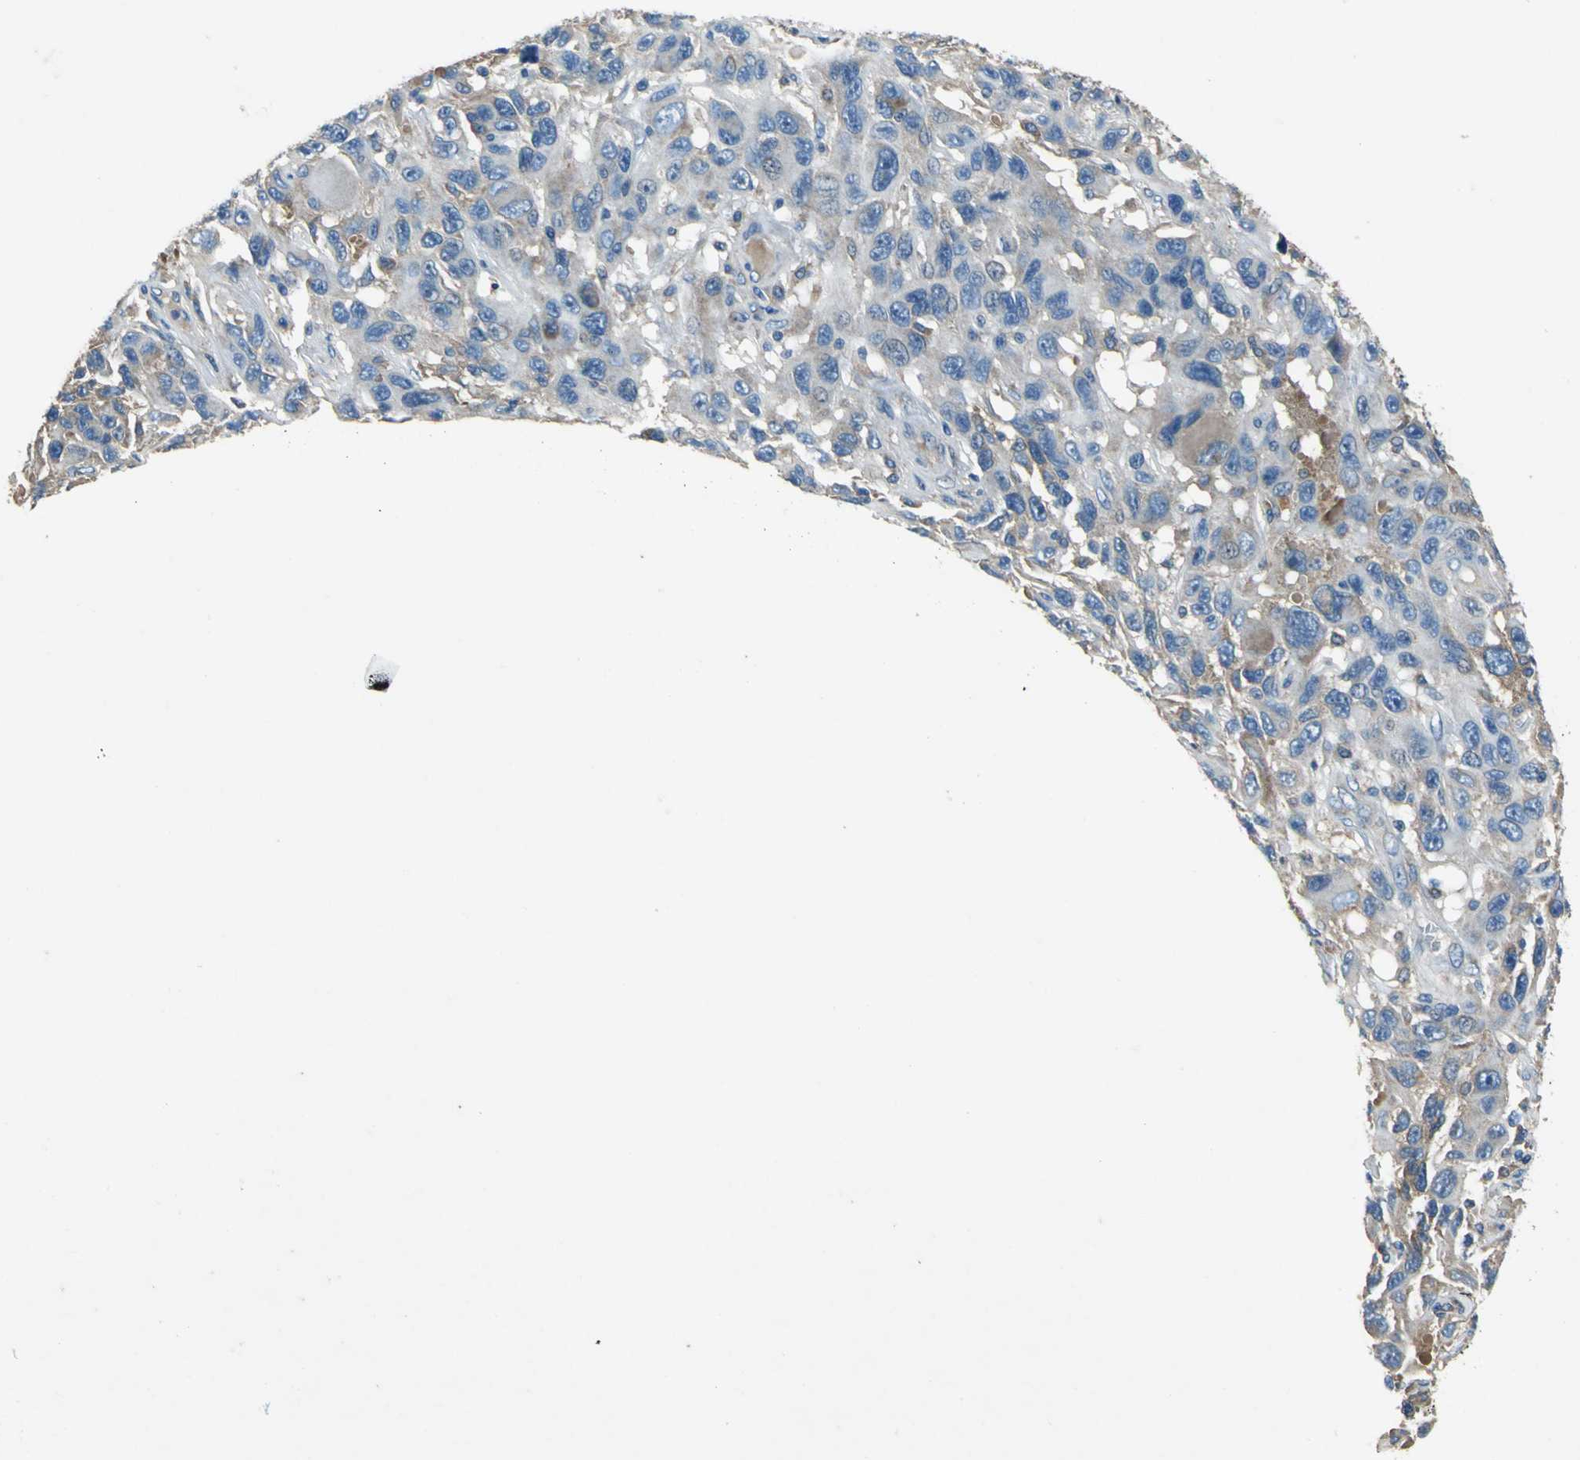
{"staining": {"intensity": "moderate", "quantity": "25%-75%", "location": "cytoplasmic/membranous"}, "tissue": "melanoma", "cell_type": "Tumor cells", "image_type": "cancer", "snomed": [{"axis": "morphology", "description": "Malignant melanoma, NOS"}, {"axis": "topography", "description": "Skin"}], "caption": "Immunohistochemical staining of malignant melanoma demonstrates moderate cytoplasmic/membranous protein expression in approximately 25%-75% of tumor cells. (DAB (3,3'-diaminobenzidine) IHC with brightfield microscopy, high magnification).", "gene": "HEPH", "patient": {"sex": "male", "age": 53}}